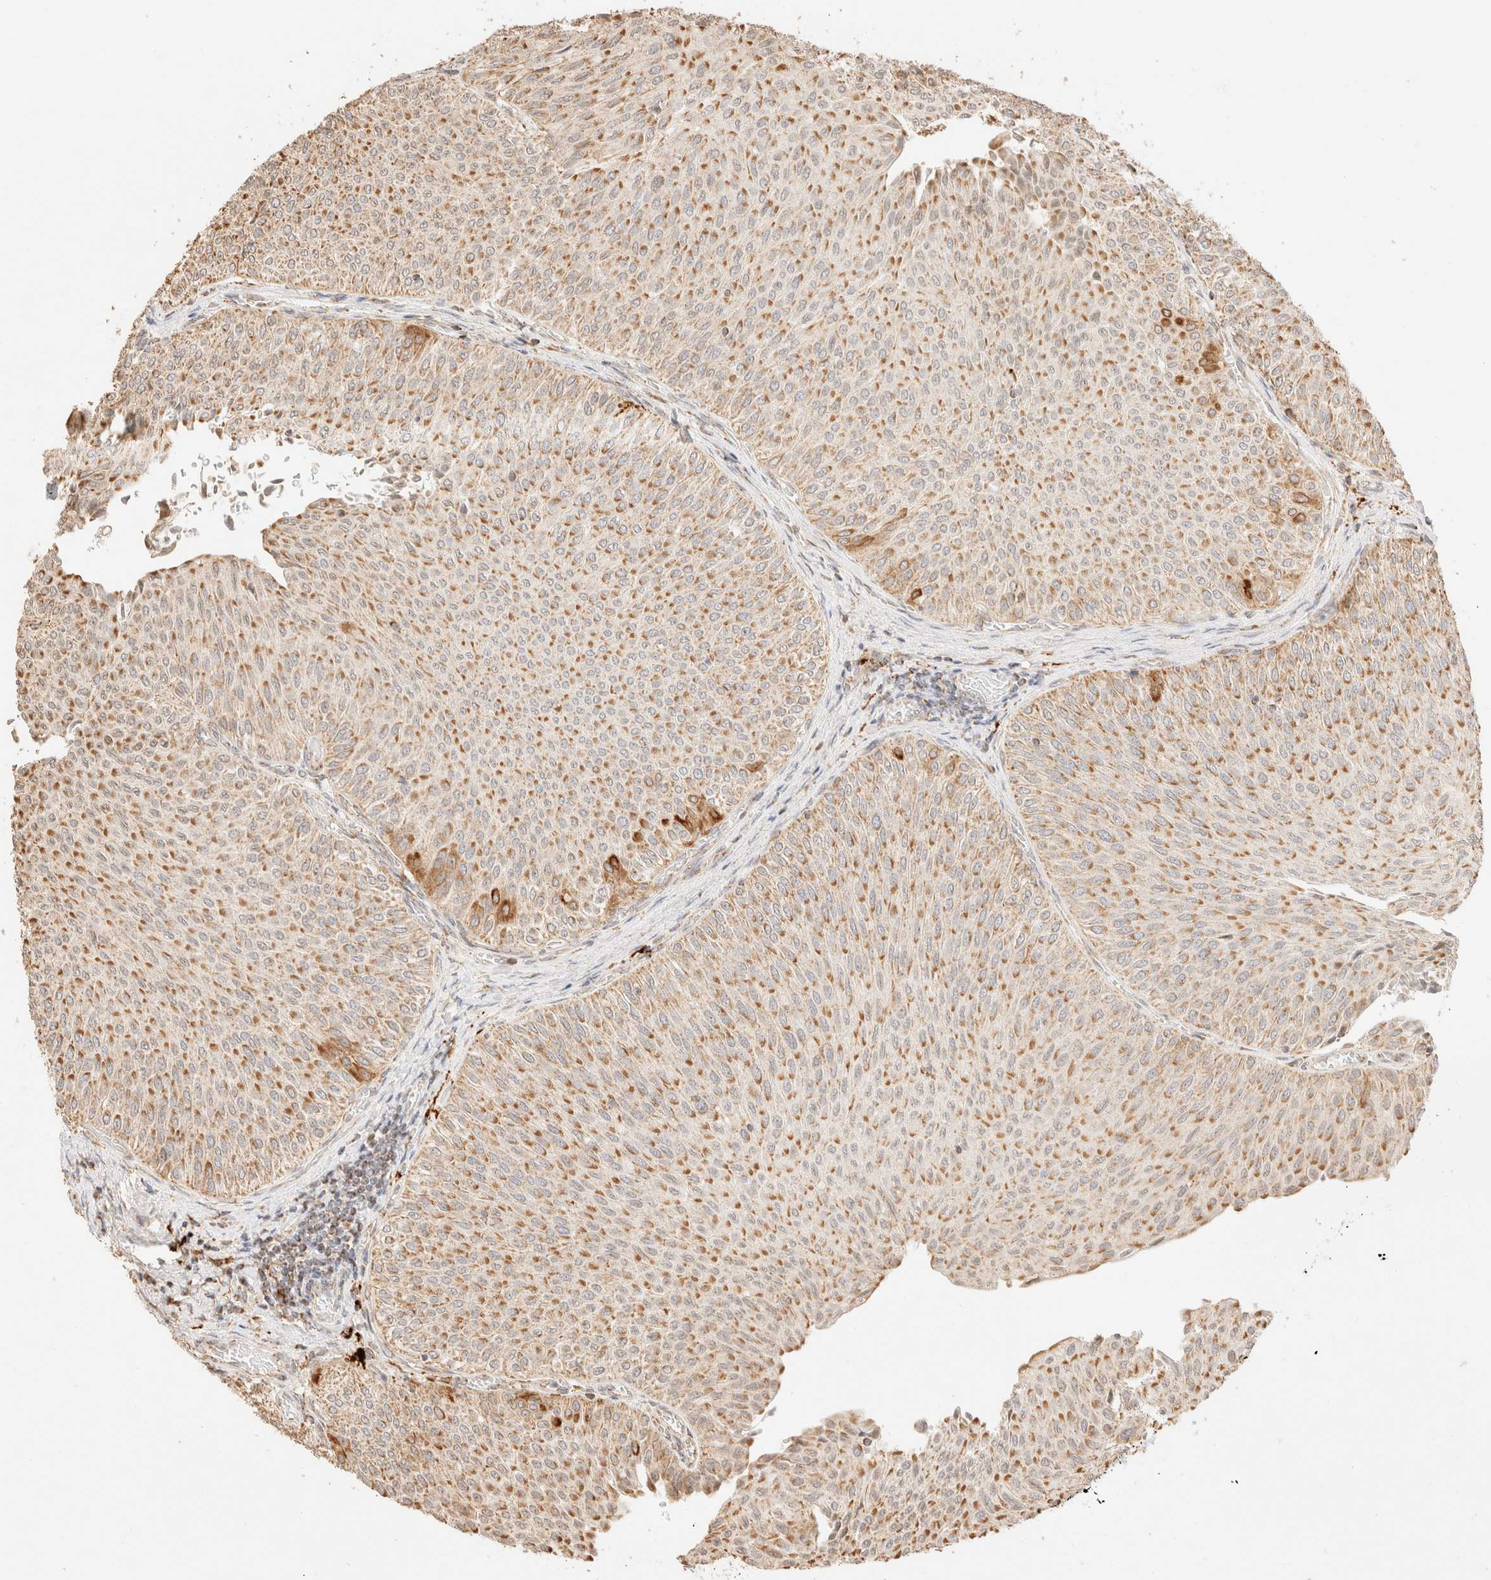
{"staining": {"intensity": "moderate", "quantity": ">75%", "location": "cytoplasmic/membranous"}, "tissue": "urothelial cancer", "cell_type": "Tumor cells", "image_type": "cancer", "snomed": [{"axis": "morphology", "description": "Urothelial carcinoma, Low grade"}, {"axis": "topography", "description": "Urinary bladder"}], "caption": "A high-resolution image shows immunohistochemistry staining of urothelial carcinoma (low-grade), which demonstrates moderate cytoplasmic/membranous positivity in about >75% of tumor cells.", "gene": "TACO1", "patient": {"sex": "male", "age": 78}}